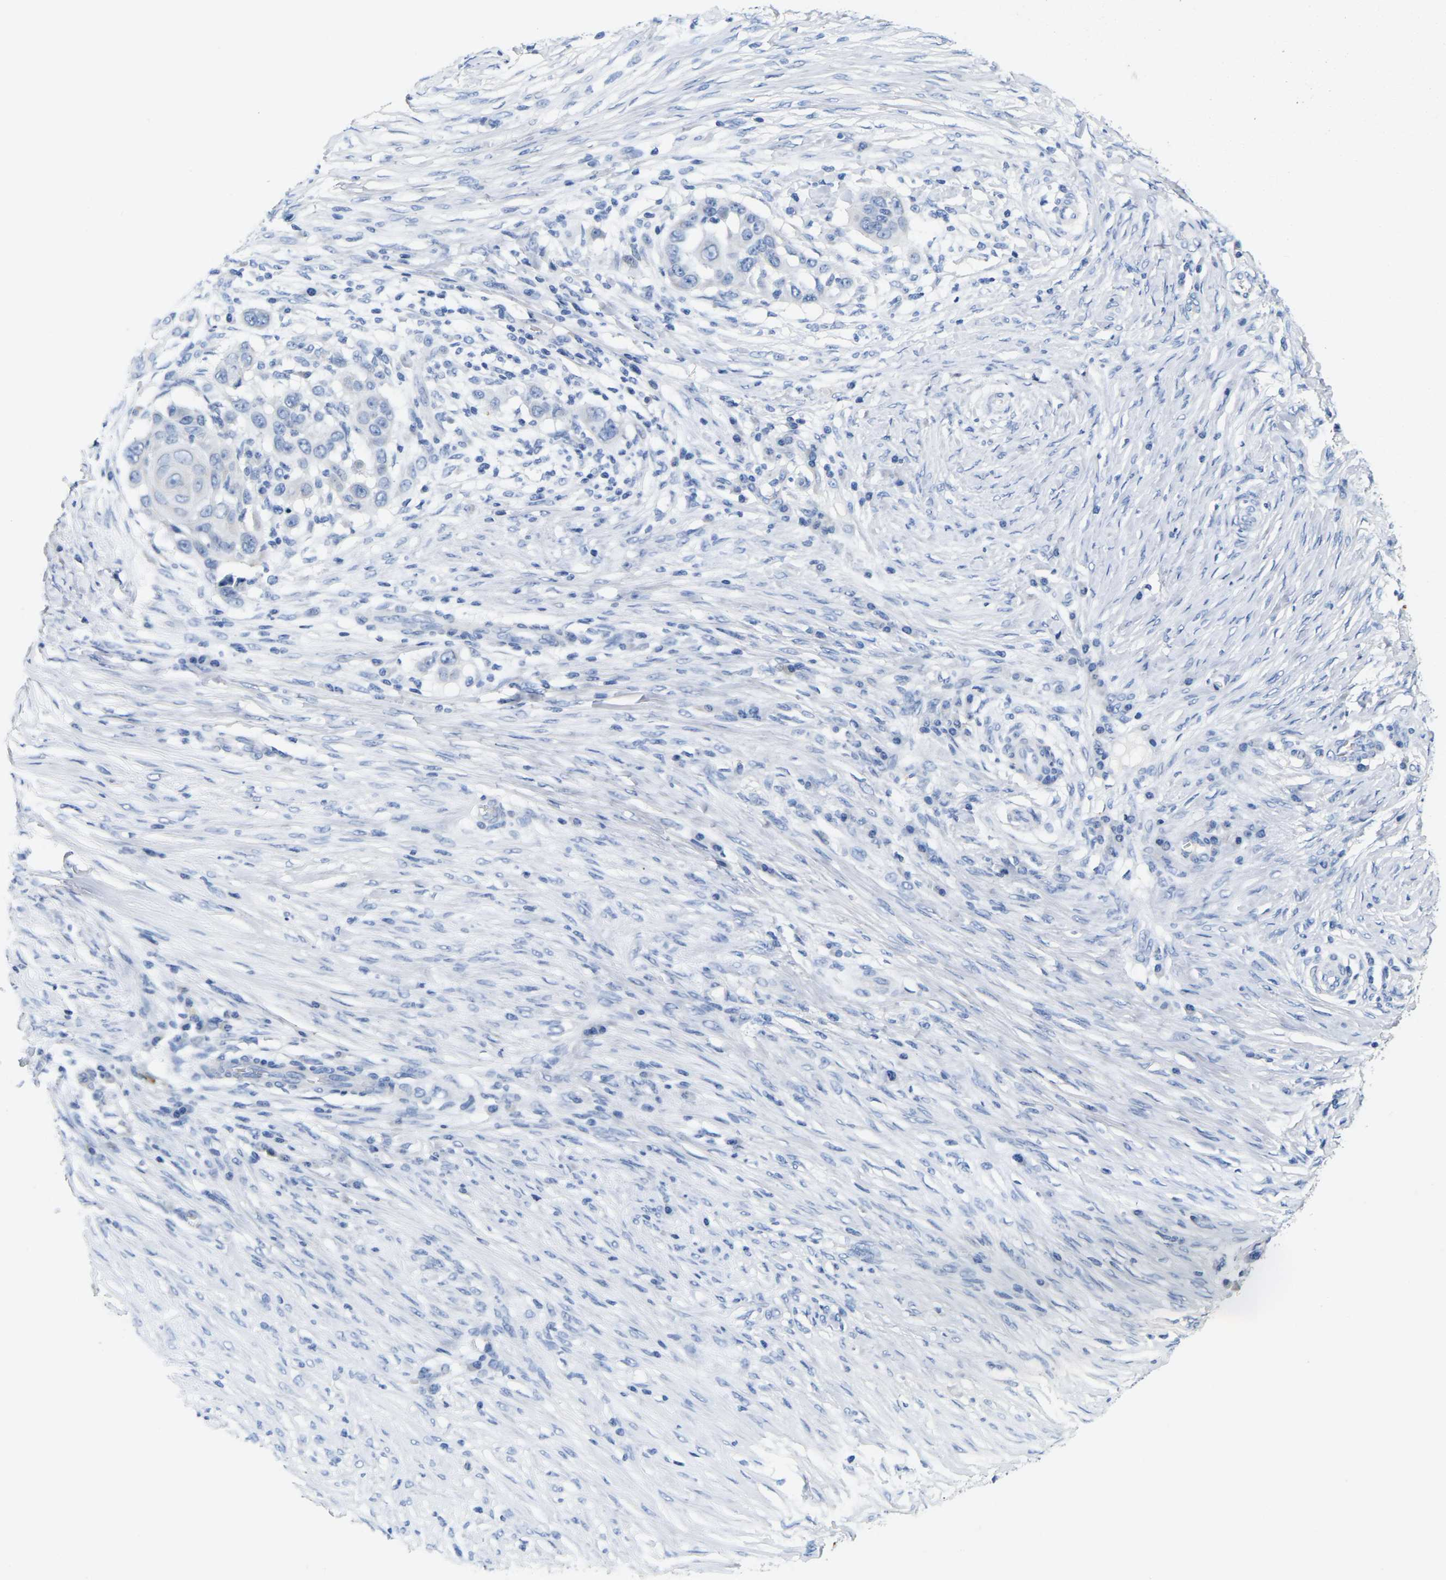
{"staining": {"intensity": "negative", "quantity": "none", "location": "none"}, "tissue": "skin cancer", "cell_type": "Tumor cells", "image_type": "cancer", "snomed": [{"axis": "morphology", "description": "Squamous cell carcinoma, NOS"}, {"axis": "topography", "description": "Skin"}], "caption": "Micrograph shows no protein positivity in tumor cells of skin squamous cell carcinoma tissue.", "gene": "NOCT", "patient": {"sex": "female", "age": 44}}